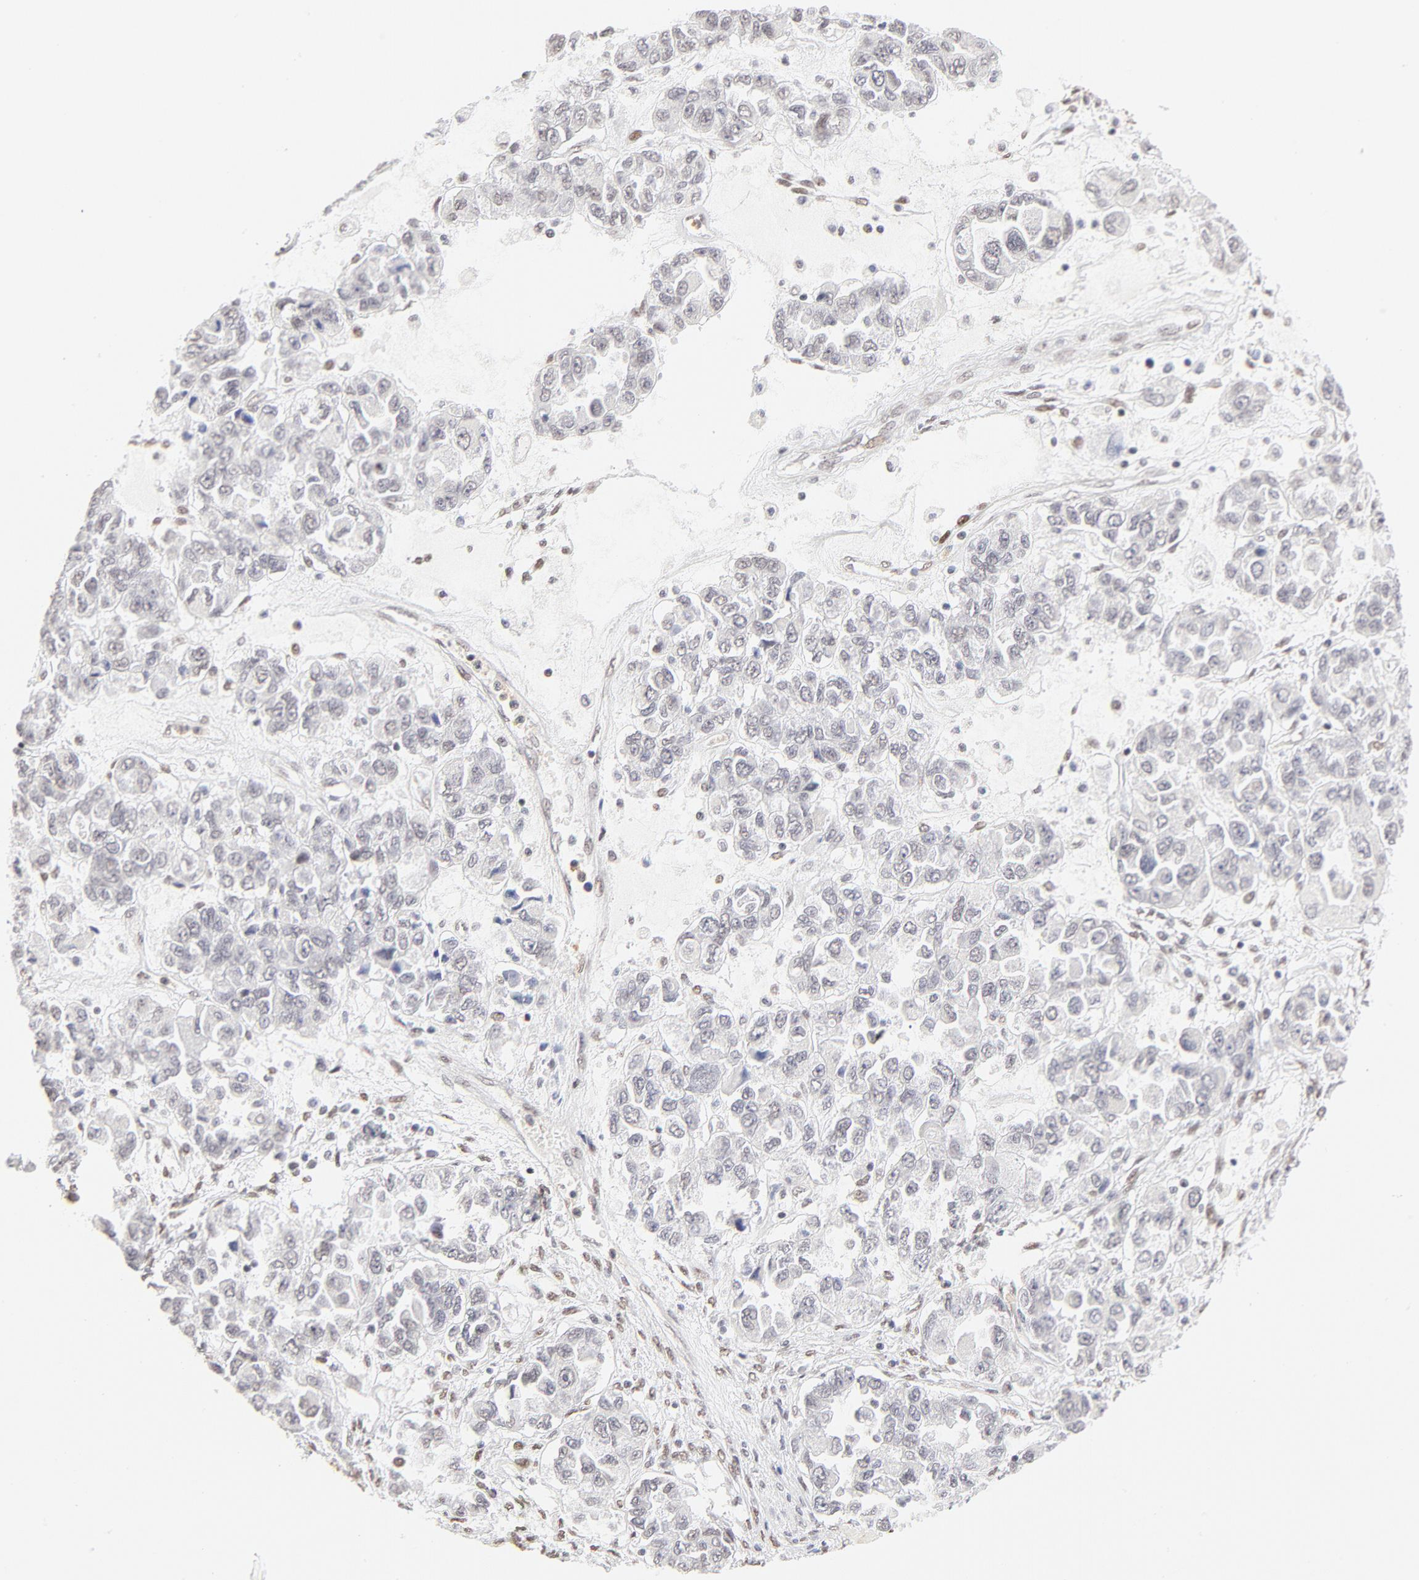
{"staining": {"intensity": "weak", "quantity": "<25%", "location": "nuclear"}, "tissue": "ovarian cancer", "cell_type": "Tumor cells", "image_type": "cancer", "snomed": [{"axis": "morphology", "description": "Cystadenocarcinoma, serous, NOS"}, {"axis": "topography", "description": "Ovary"}], "caption": "High power microscopy histopathology image of an immunohistochemistry histopathology image of serous cystadenocarcinoma (ovarian), revealing no significant staining in tumor cells. Nuclei are stained in blue.", "gene": "PBX1", "patient": {"sex": "female", "age": 84}}